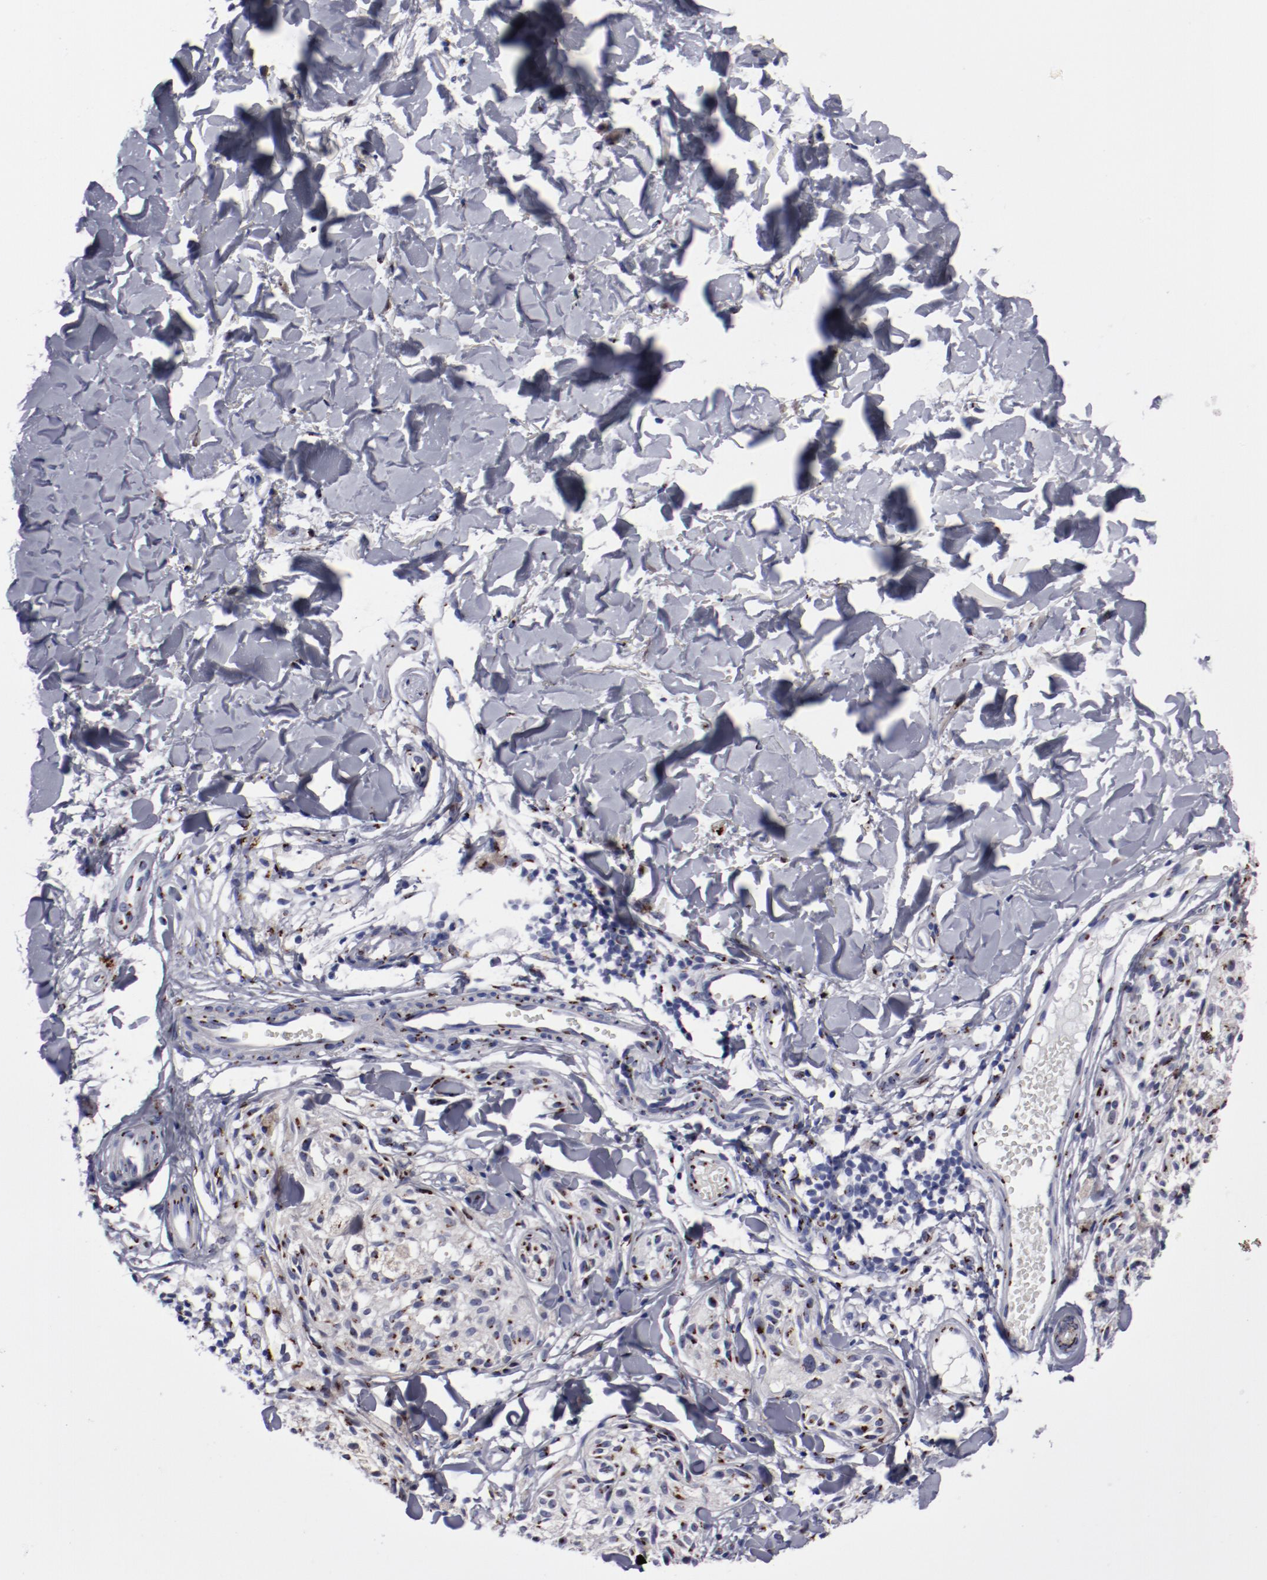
{"staining": {"intensity": "strong", "quantity": "25%-75%", "location": "cytoplasmic/membranous"}, "tissue": "melanoma", "cell_type": "Tumor cells", "image_type": "cancer", "snomed": [{"axis": "morphology", "description": "Malignant melanoma, Metastatic site"}, {"axis": "topography", "description": "Skin"}], "caption": "Immunohistochemical staining of melanoma reveals high levels of strong cytoplasmic/membranous protein staining in about 25%-75% of tumor cells. (Stains: DAB (3,3'-diaminobenzidine) in brown, nuclei in blue, Microscopy: brightfield microscopy at high magnification).", "gene": "GOLIM4", "patient": {"sex": "female", "age": 66}}